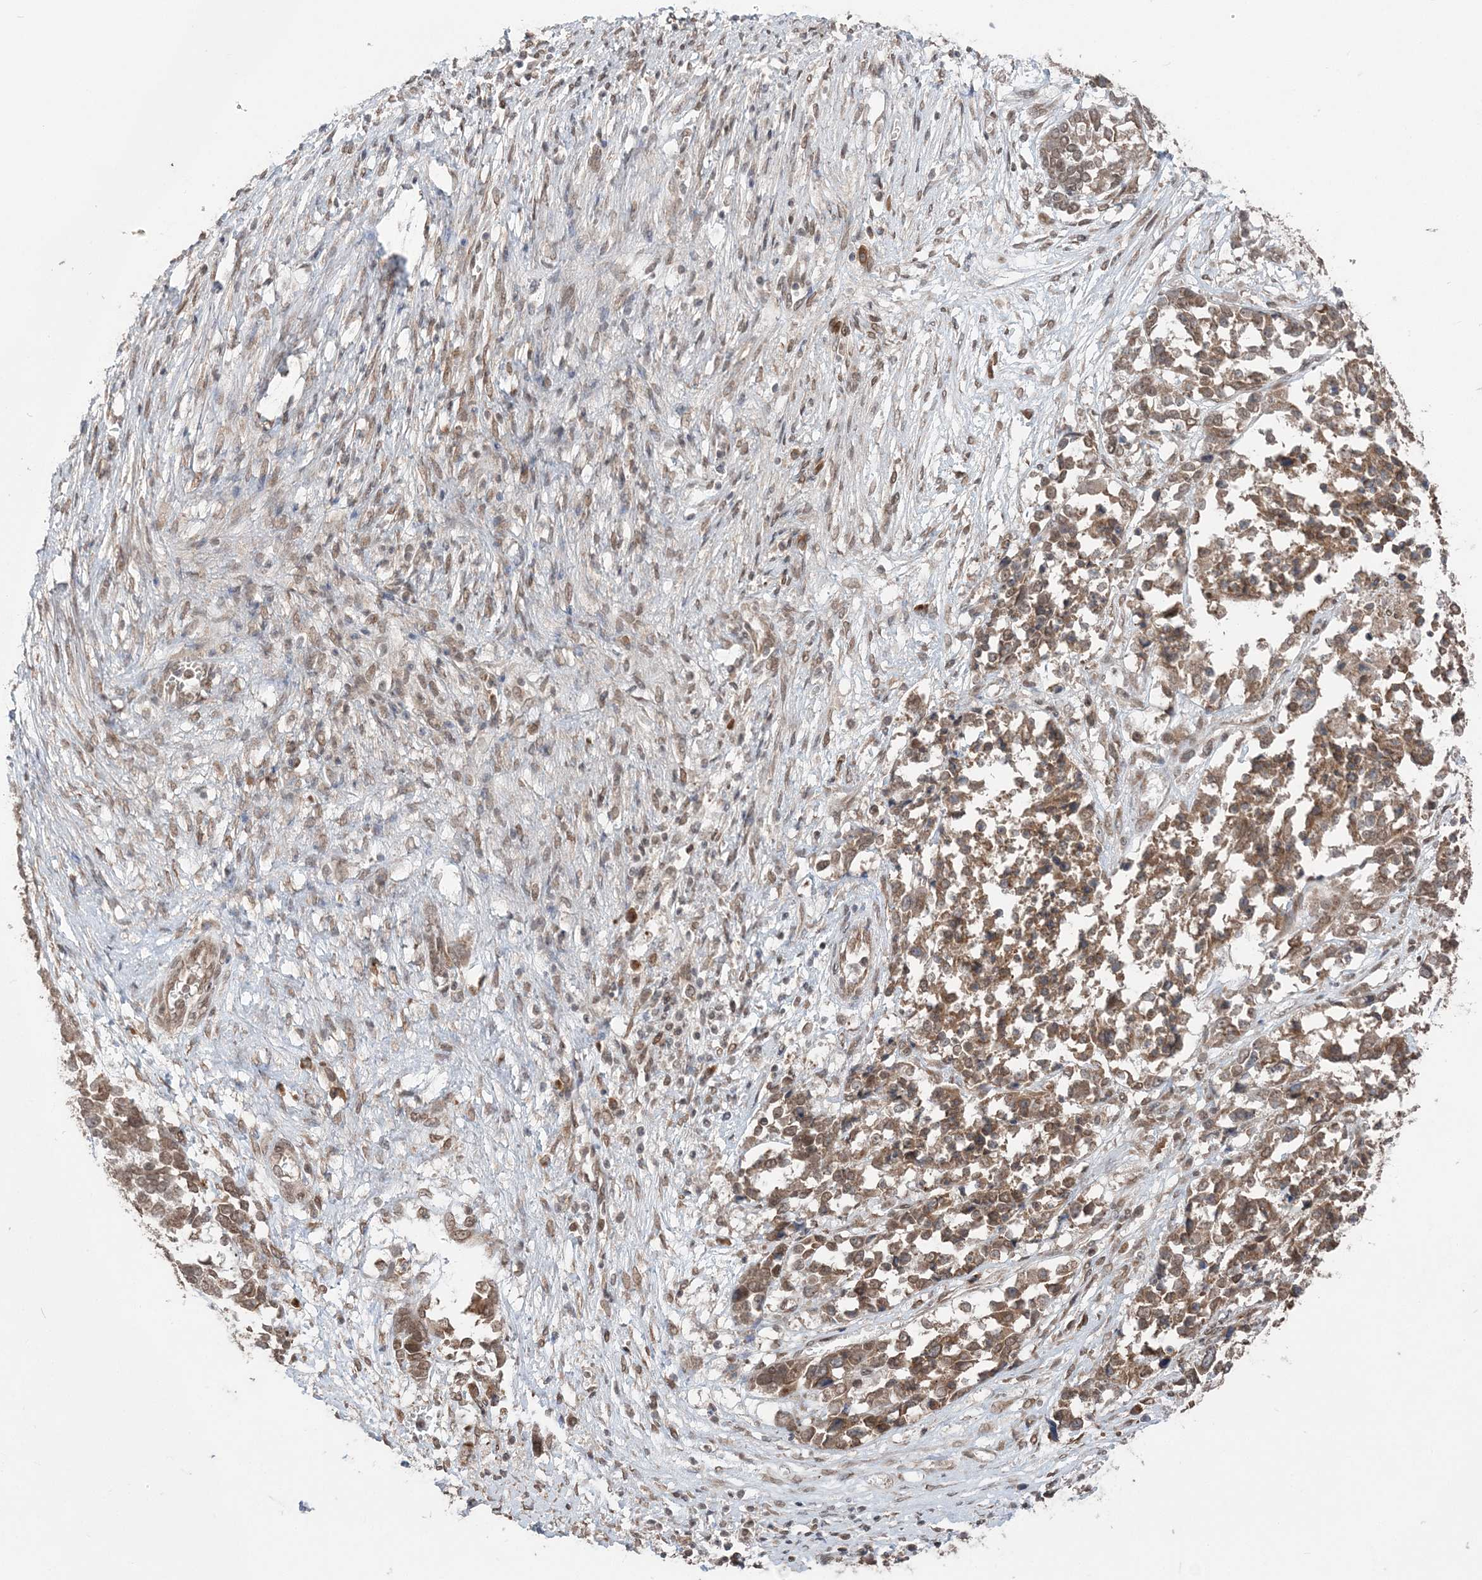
{"staining": {"intensity": "moderate", "quantity": ">75%", "location": "cytoplasmic/membranous,nuclear"}, "tissue": "ovarian cancer", "cell_type": "Tumor cells", "image_type": "cancer", "snomed": [{"axis": "morphology", "description": "Cystadenocarcinoma, serous, NOS"}, {"axis": "topography", "description": "Ovary"}], "caption": "Immunohistochemical staining of human ovarian cancer (serous cystadenocarcinoma) displays medium levels of moderate cytoplasmic/membranous and nuclear positivity in approximately >75% of tumor cells. The staining was performed using DAB (3,3'-diaminobenzidine), with brown indicating positive protein expression. Nuclei are stained blue with hematoxylin.", "gene": "TMED10", "patient": {"sex": "female", "age": 44}}